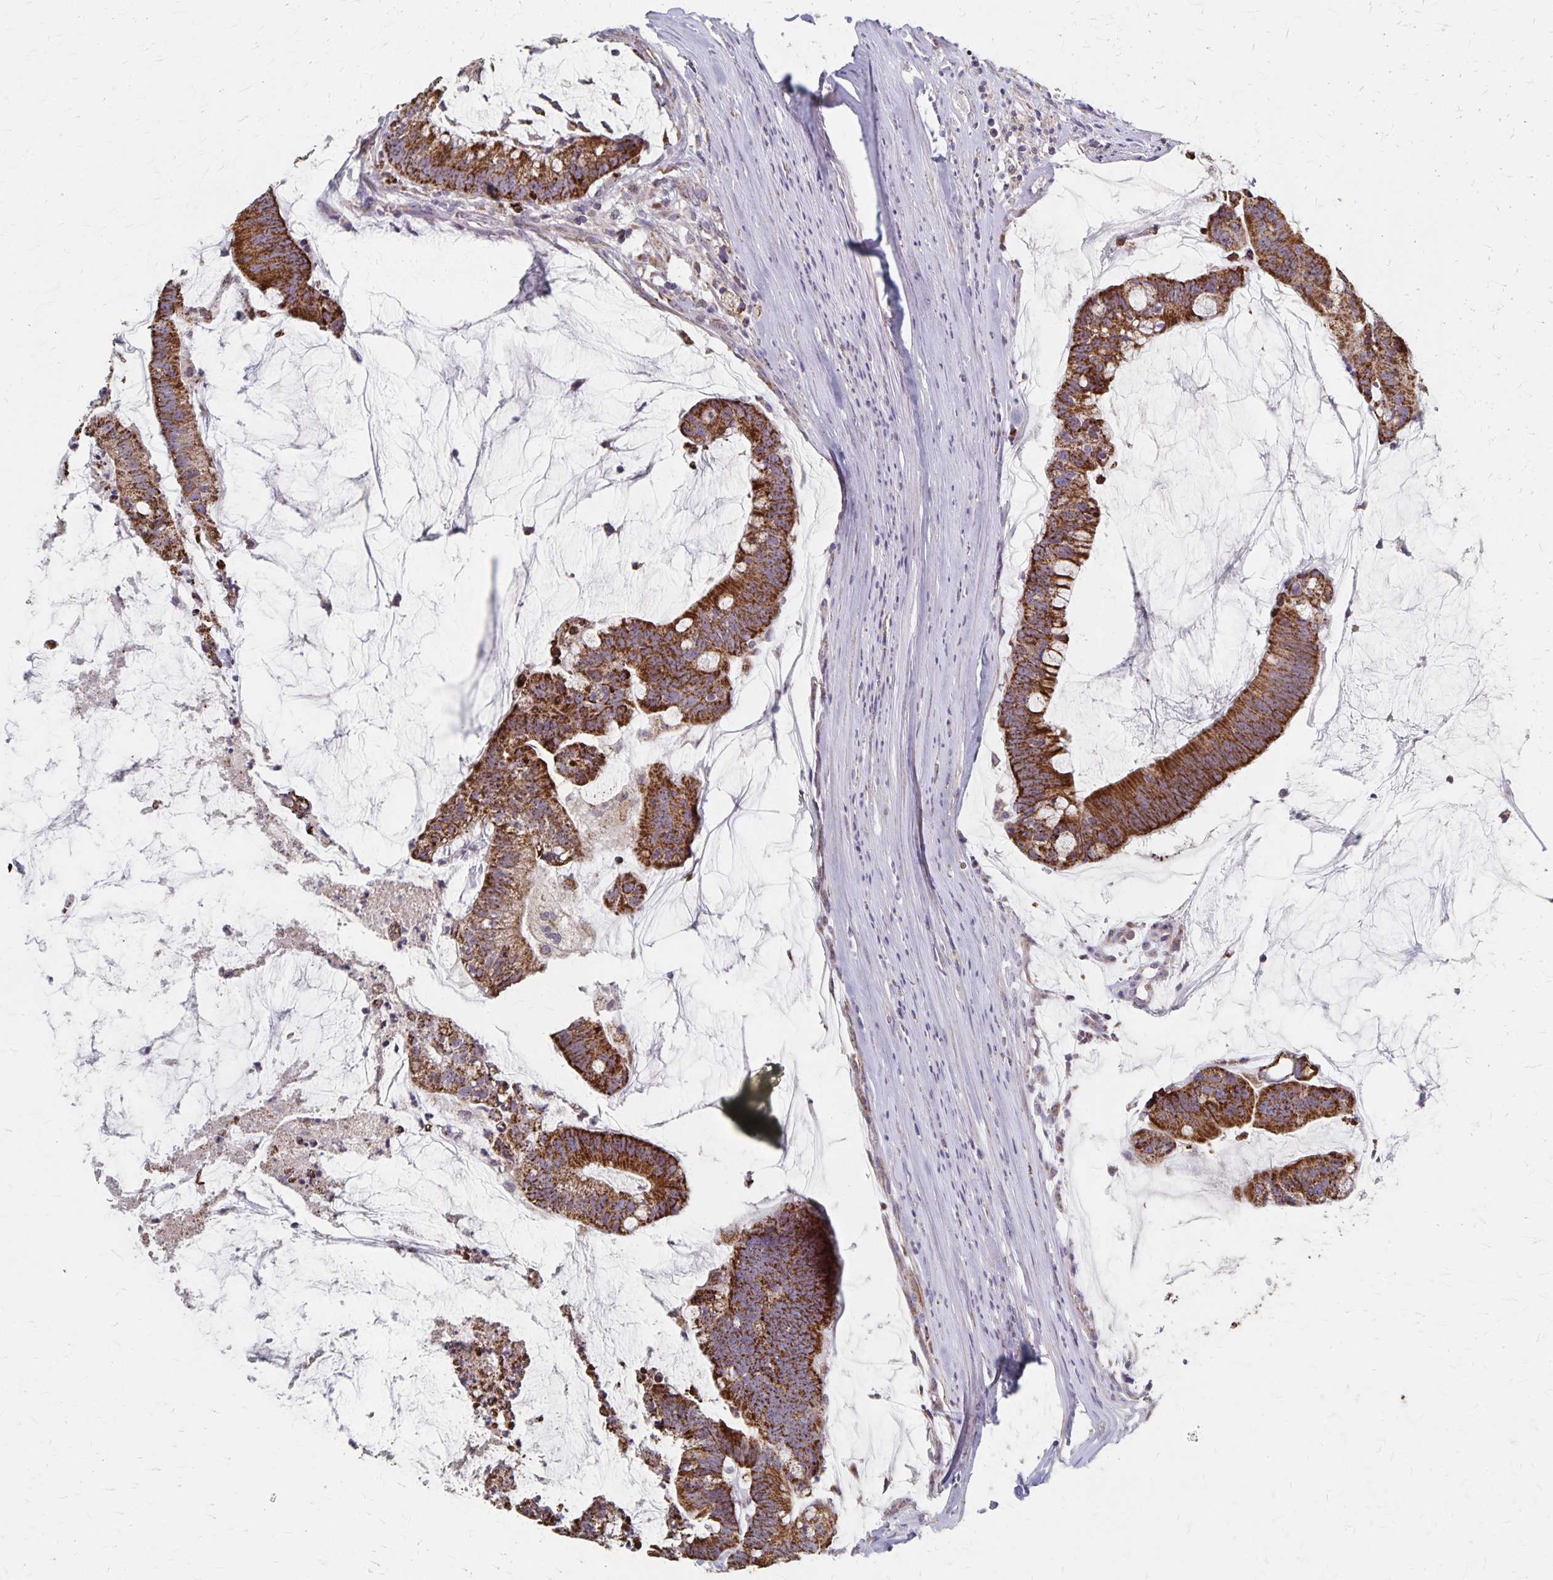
{"staining": {"intensity": "strong", "quantity": ">75%", "location": "cytoplasmic/membranous"}, "tissue": "colorectal cancer", "cell_type": "Tumor cells", "image_type": "cancer", "snomed": [{"axis": "morphology", "description": "Adenocarcinoma, NOS"}, {"axis": "topography", "description": "Colon"}], "caption": "The image demonstrates staining of colorectal adenocarcinoma, revealing strong cytoplasmic/membranous protein positivity (brown color) within tumor cells. (DAB IHC with brightfield microscopy, high magnification).", "gene": "DYRK4", "patient": {"sex": "male", "age": 62}}